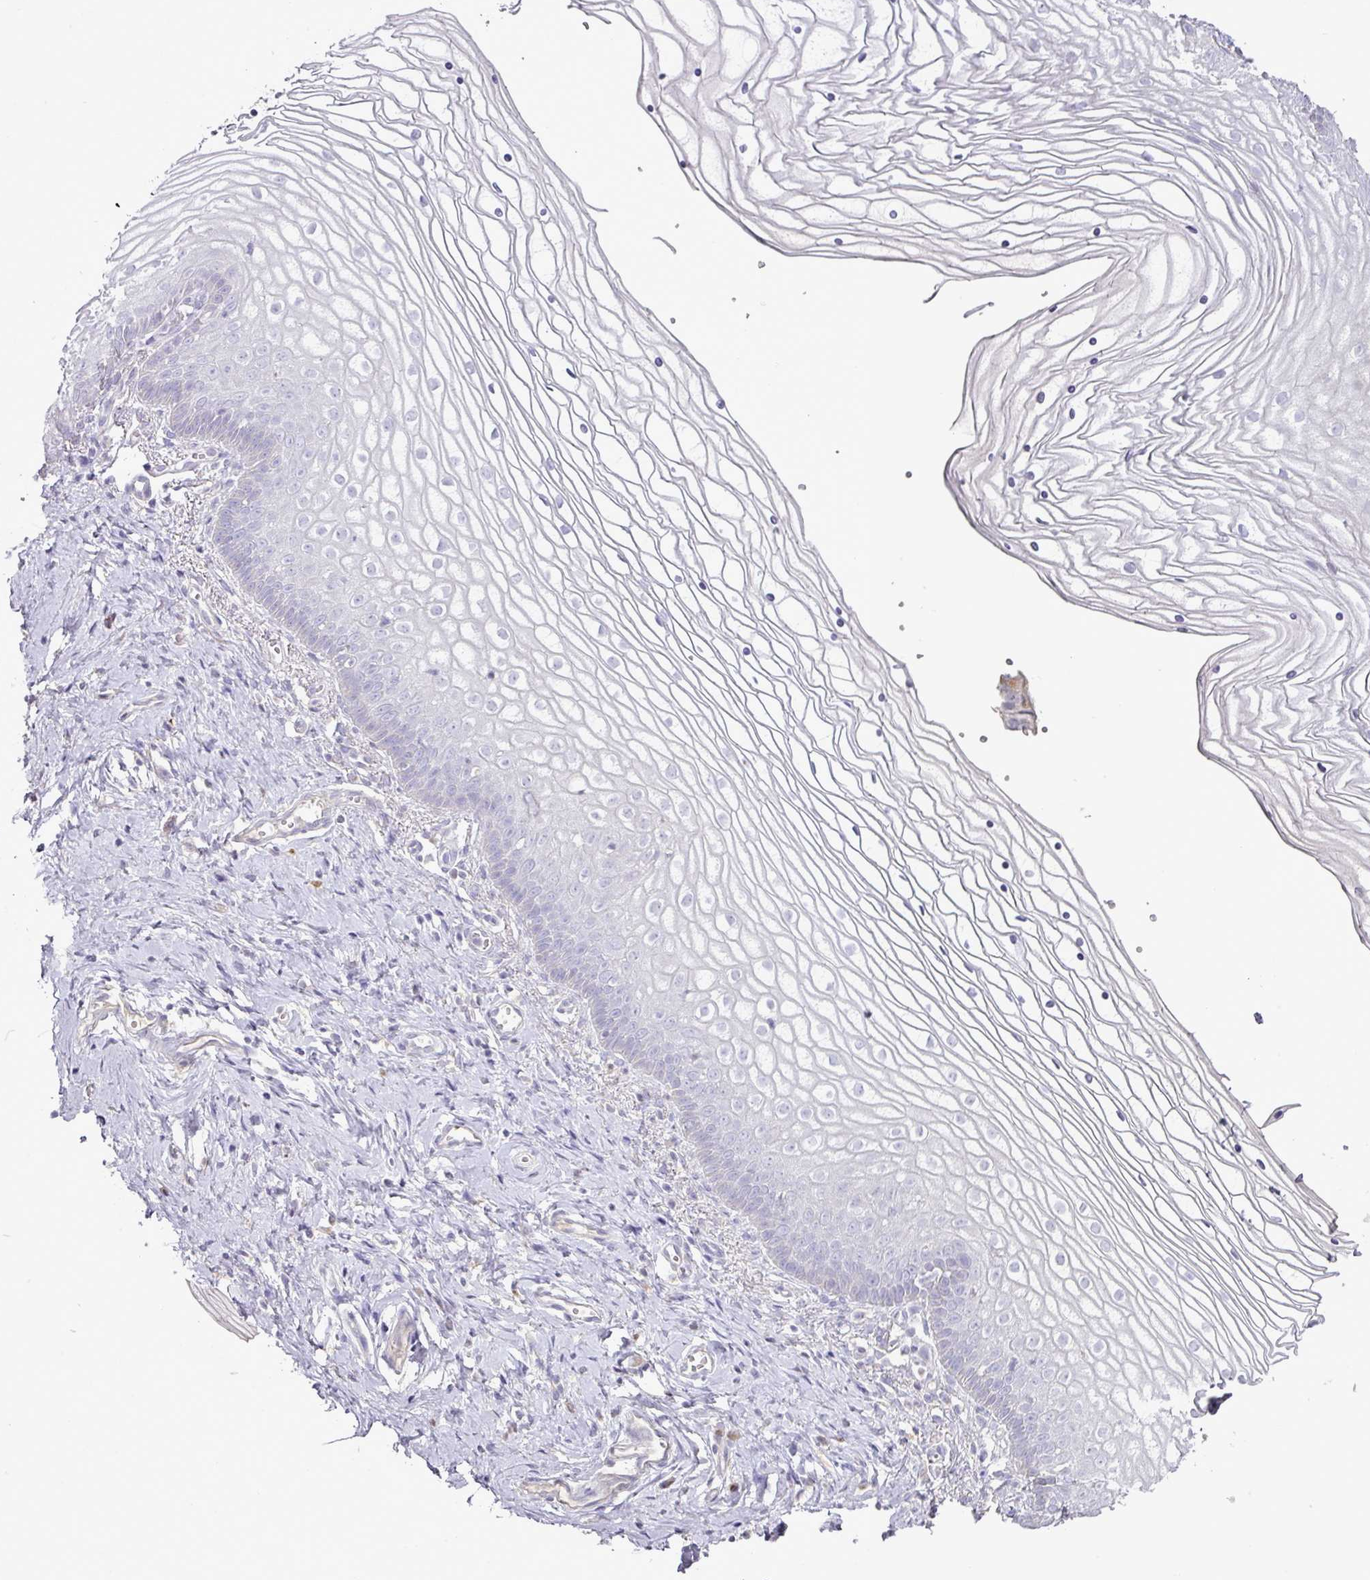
{"staining": {"intensity": "negative", "quantity": "none", "location": "none"}, "tissue": "vagina", "cell_type": "Squamous epithelial cells", "image_type": "normal", "snomed": [{"axis": "morphology", "description": "Normal tissue, NOS"}, {"axis": "topography", "description": "Vagina"}], "caption": "An immunohistochemistry (IHC) micrograph of normal vagina is shown. There is no staining in squamous epithelial cells of vagina.", "gene": "BRINP2", "patient": {"sex": "female", "age": 56}}